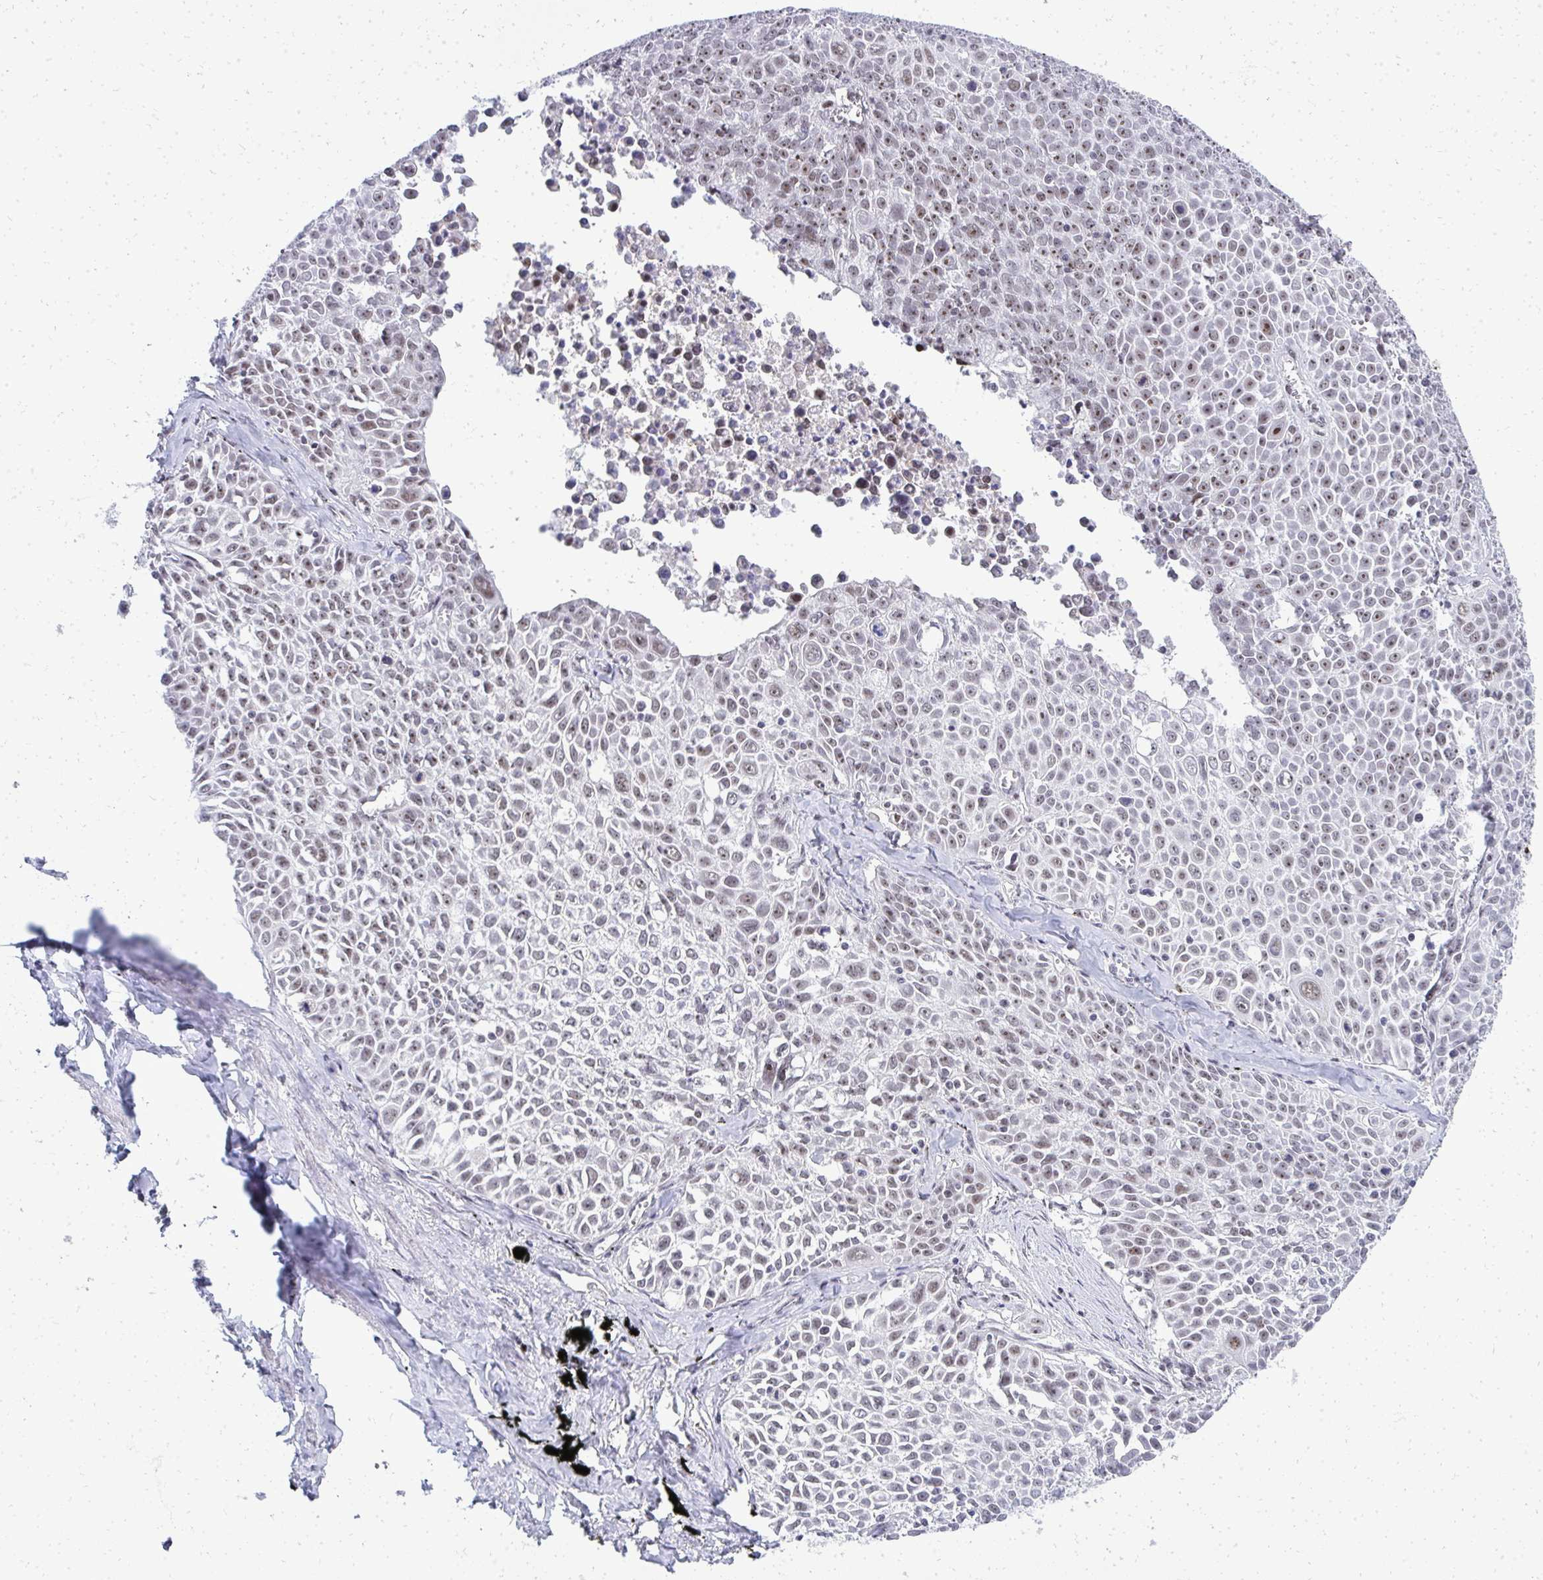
{"staining": {"intensity": "moderate", "quantity": ">75%", "location": "nuclear"}, "tissue": "lung cancer", "cell_type": "Tumor cells", "image_type": "cancer", "snomed": [{"axis": "morphology", "description": "Squamous cell carcinoma, NOS"}, {"axis": "morphology", "description": "Squamous cell carcinoma, metastatic, NOS"}, {"axis": "topography", "description": "Lymph node"}, {"axis": "topography", "description": "Lung"}], "caption": "Lung cancer stained for a protein (brown) reveals moderate nuclear positive staining in approximately >75% of tumor cells.", "gene": "SIRT7", "patient": {"sex": "female", "age": 62}}